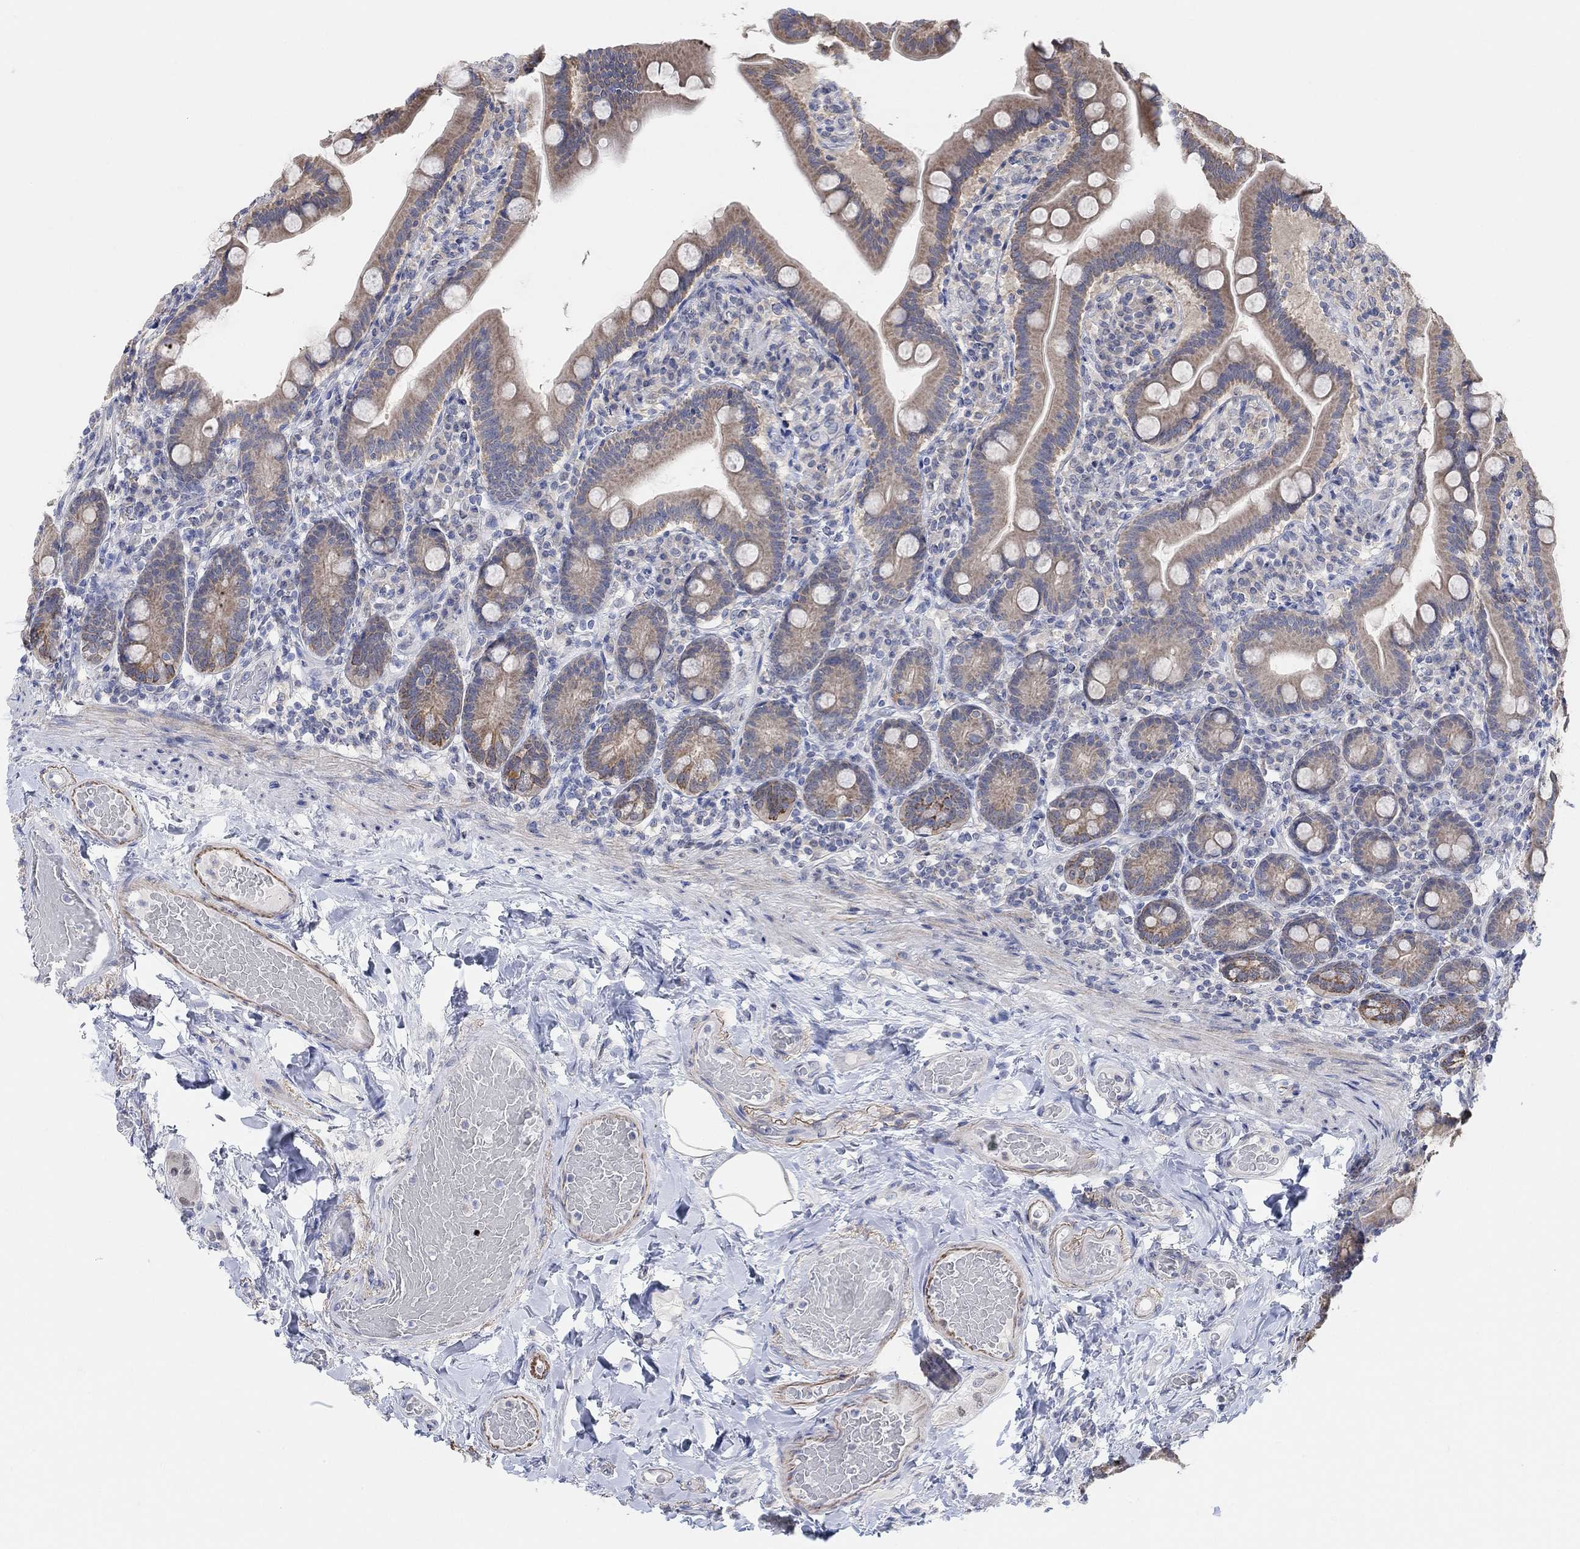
{"staining": {"intensity": "weak", "quantity": ">75%", "location": "cytoplasmic/membranous"}, "tissue": "small intestine", "cell_type": "Glandular cells", "image_type": "normal", "snomed": [{"axis": "morphology", "description": "Normal tissue, NOS"}, {"axis": "topography", "description": "Small intestine"}], "caption": "A histopathology image of human small intestine stained for a protein shows weak cytoplasmic/membranous brown staining in glandular cells.", "gene": "RIMS1", "patient": {"sex": "male", "age": 66}}